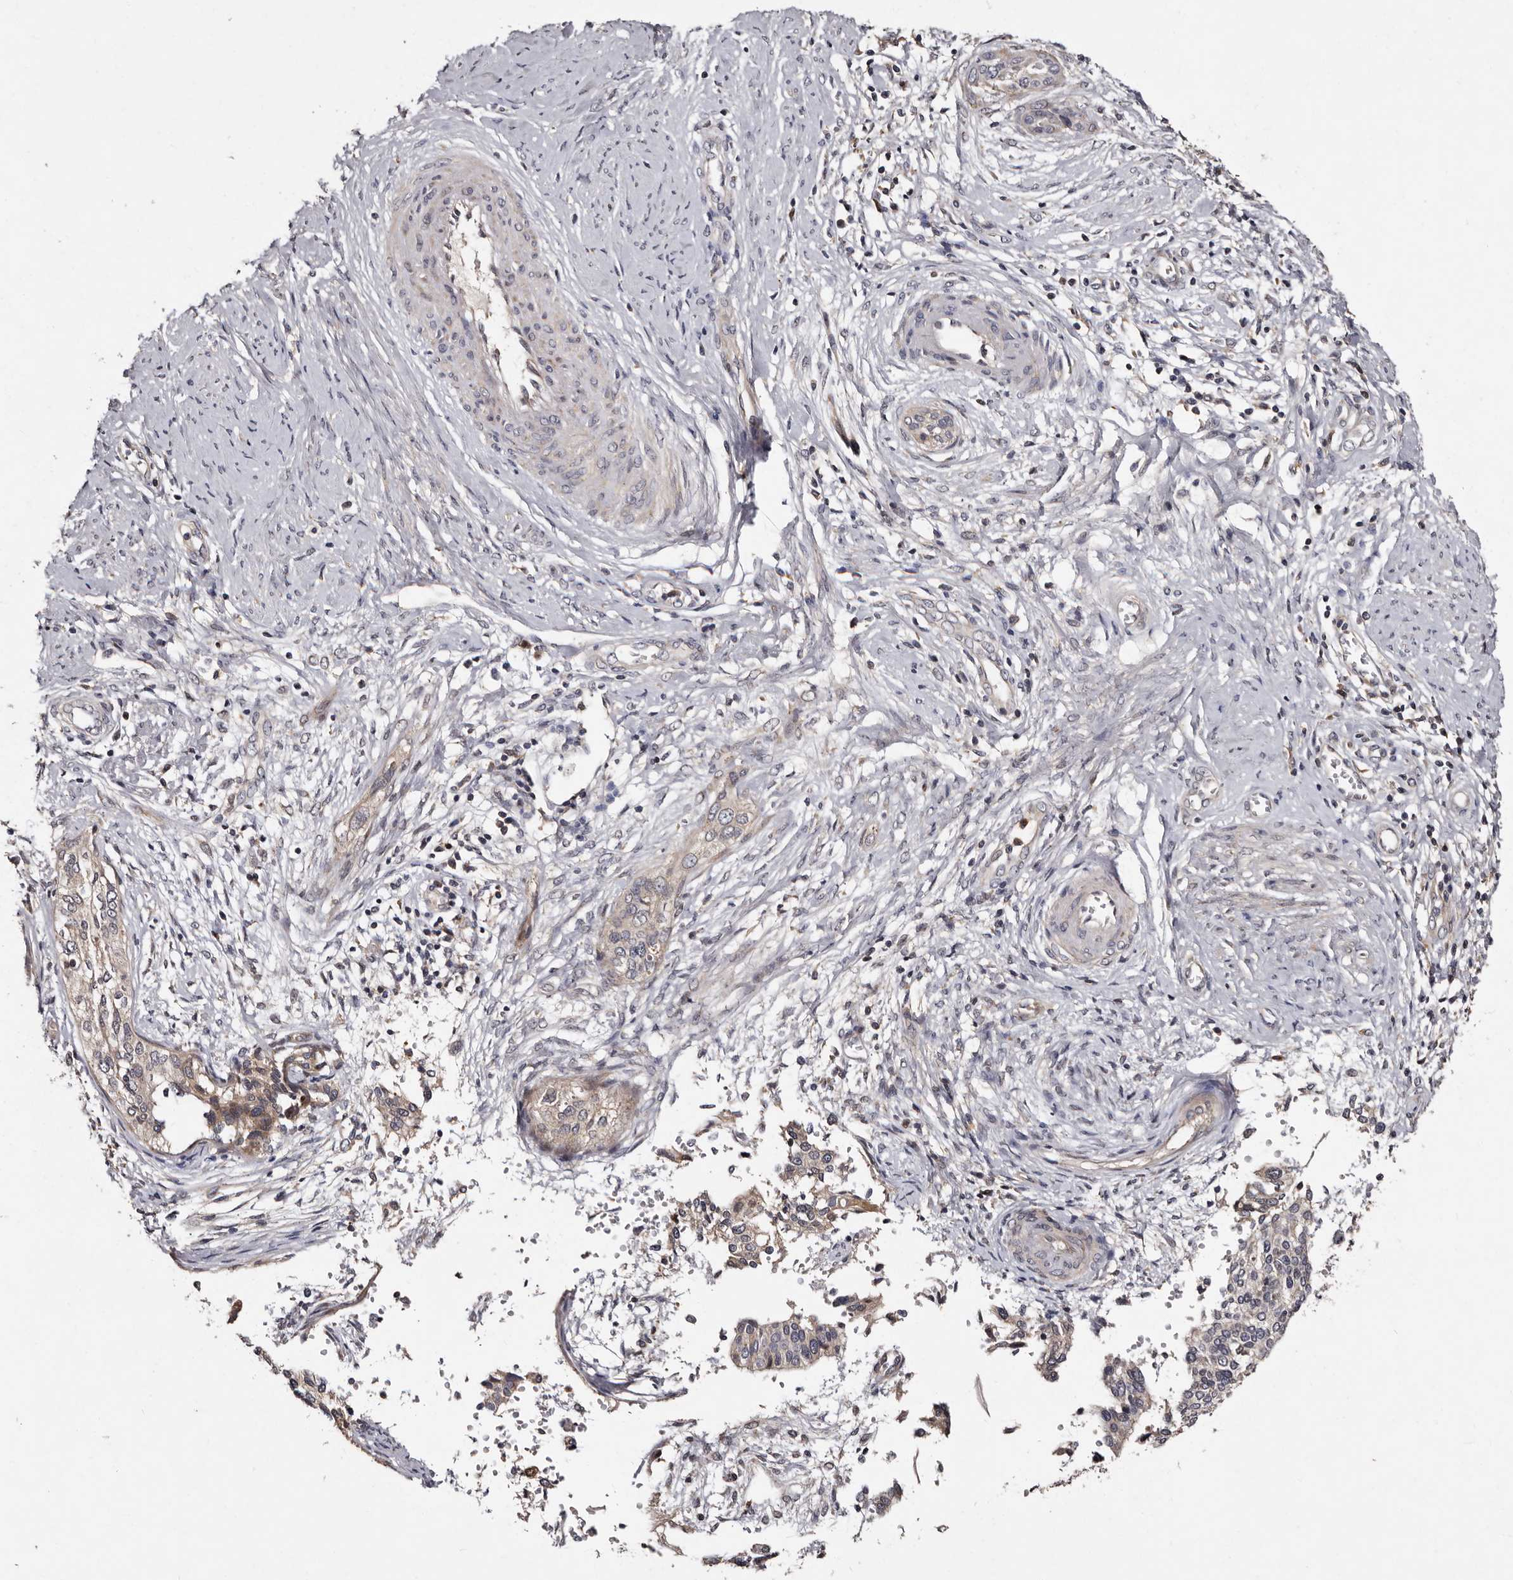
{"staining": {"intensity": "negative", "quantity": "none", "location": "none"}, "tissue": "cervical cancer", "cell_type": "Tumor cells", "image_type": "cancer", "snomed": [{"axis": "morphology", "description": "Squamous cell carcinoma, NOS"}, {"axis": "topography", "description": "Cervix"}], "caption": "This is an IHC micrograph of human cervical squamous cell carcinoma. There is no expression in tumor cells.", "gene": "DNPH1", "patient": {"sex": "female", "age": 37}}